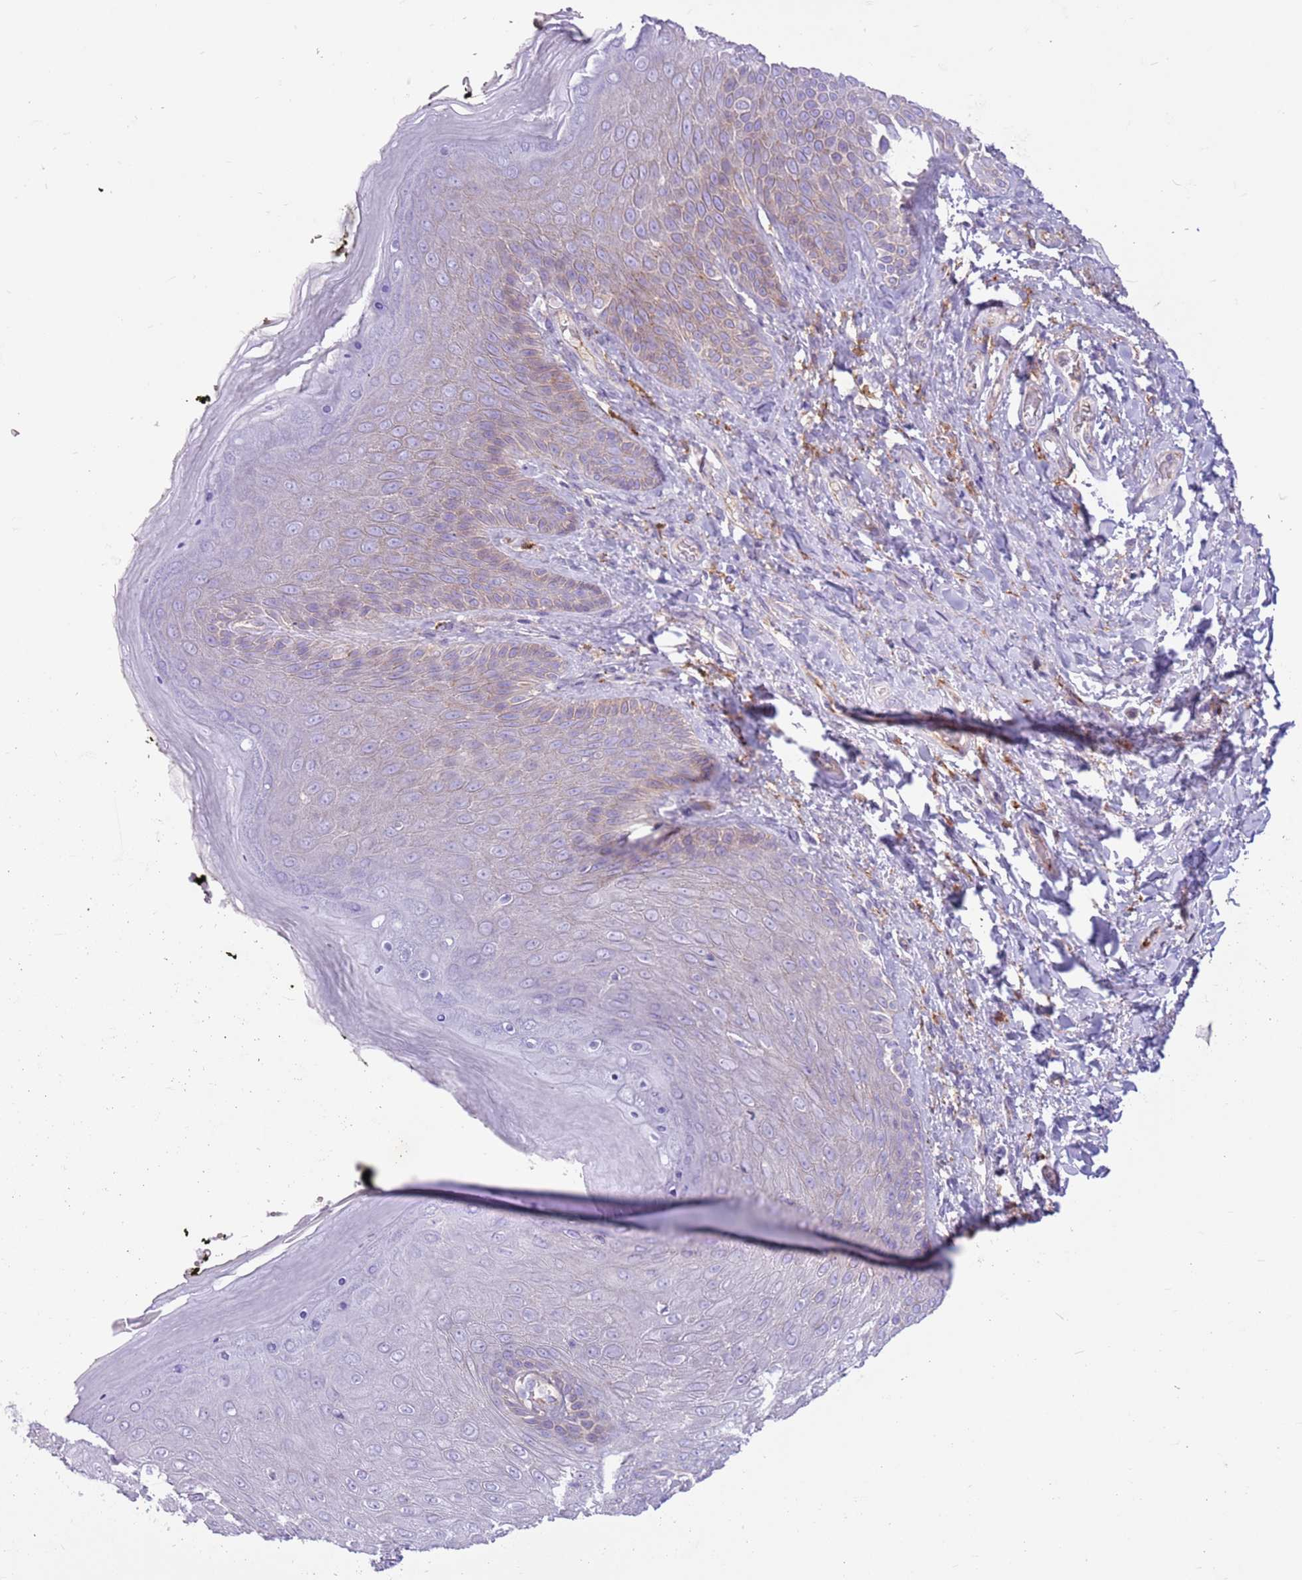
{"staining": {"intensity": "weak", "quantity": "<25%", "location": "cytoplasmic/membranous"}, "tissue": "skin", "cell_type": "Epidermal cells", "image_type": "normal", "snomed": [{"axis": "morphology", "description": "Normal tissue, NOS"}, {"axis": "topography", "description": "Anal"}], "caption": "A high-resolution histopathology image shows IHC staining of benign skin, which displays no significant expression in epidermal cells. (DAB IHC visualized using brightfield microscopy, high magnification).", "gene": "SNX6", "patient": {"sex": "female", "age": 89}}